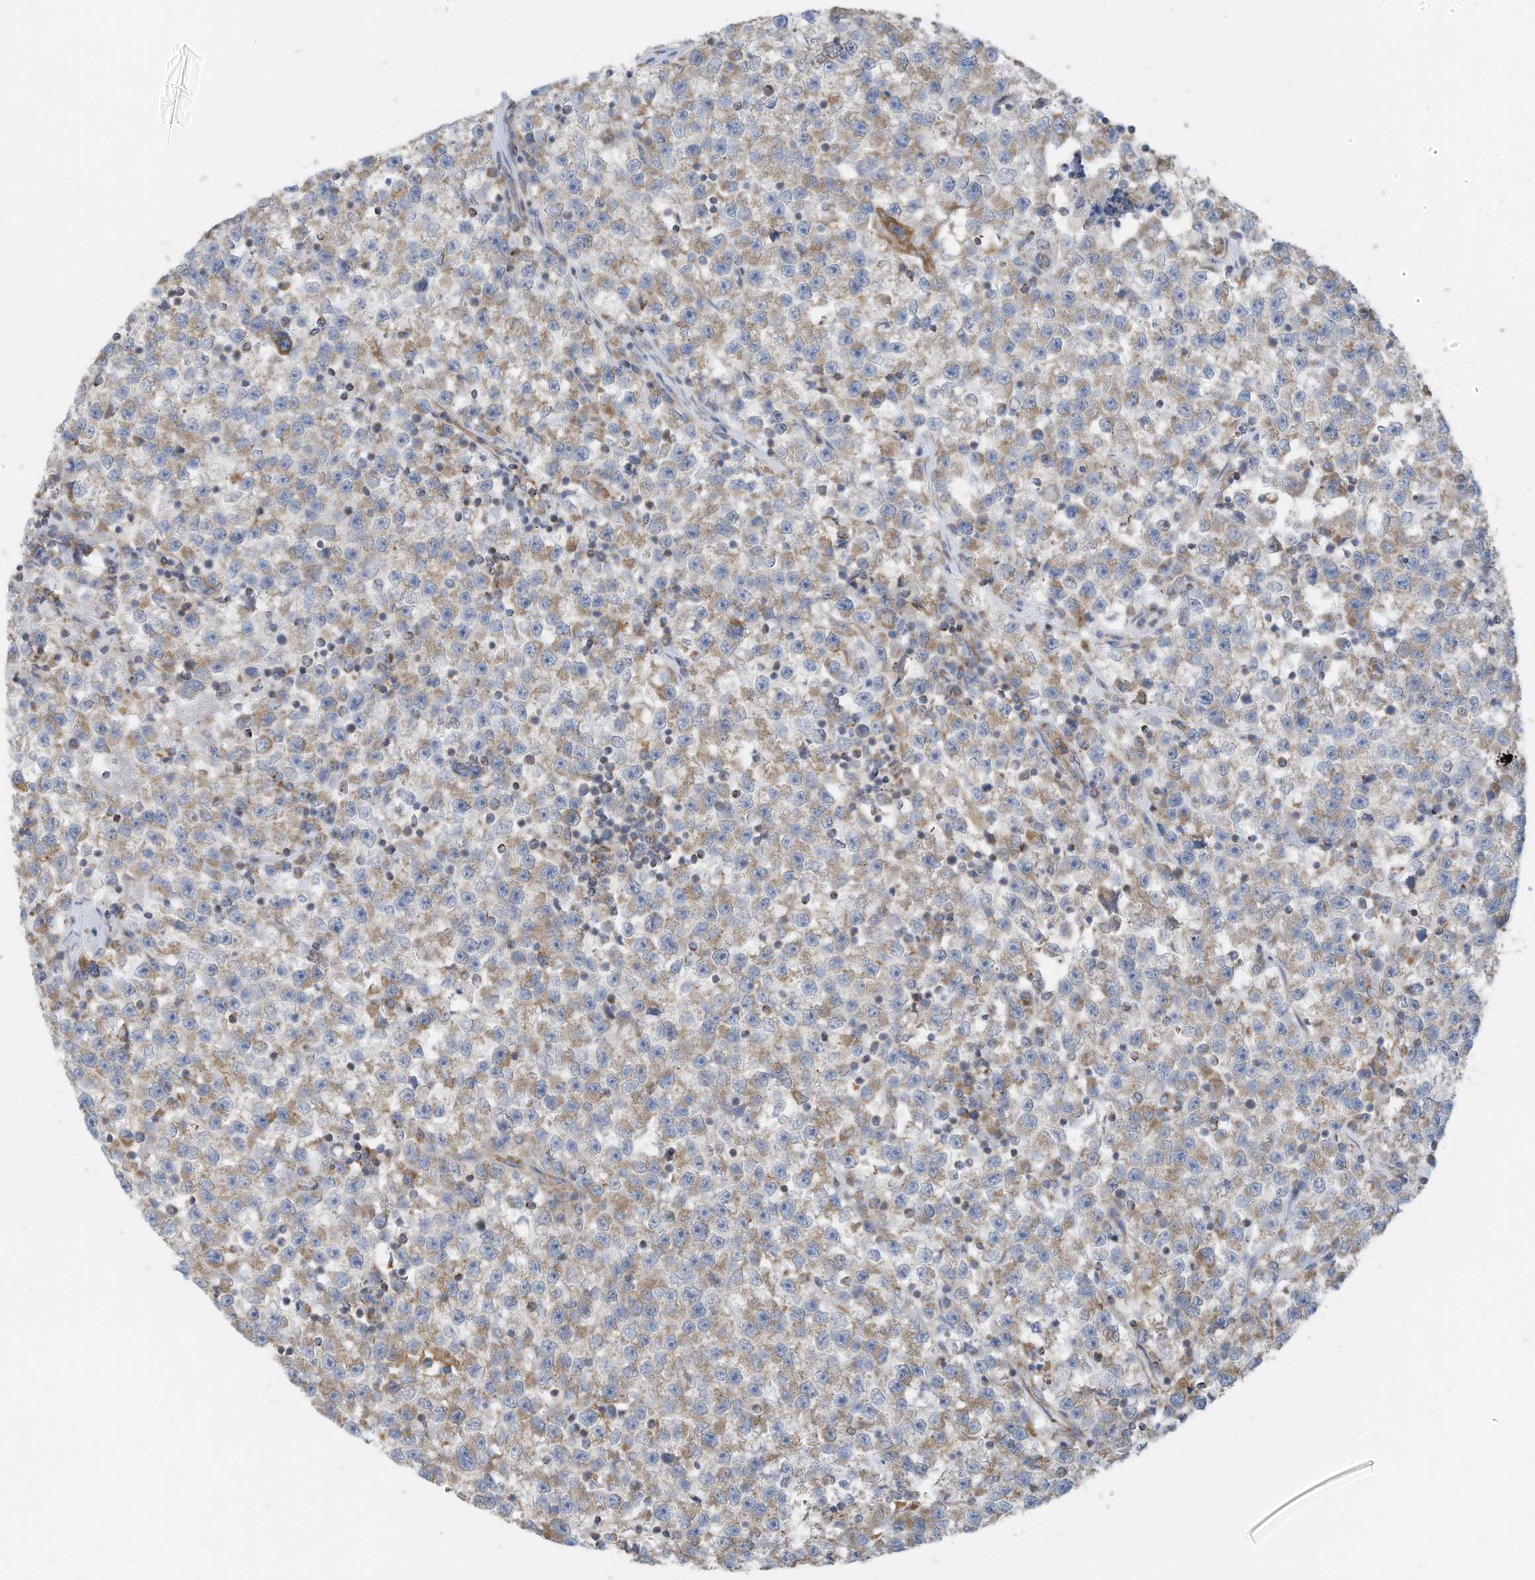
{"staining": {"intensity": "weak", "quantity": "25%-75%", "location": "cytoplasmic/membranous"}, "tissue": "testis cancer", "cell_type": "Tumor cells", "image_type": "cancer", "snomed": [{"axis": "morphology", "description": "Seminoma, NOS"}, {"axis": "topography", "description": "Testis"}], "caption": "DAB (3,3'-diaminobenzidine) immunohistochemical staining of human testis seminoma exhibits weak cytoplasmic/membranous protein staining in about 25%-75% of tumor cells. Using DAB (3,3'-diaminobenzidine) (brown) and hematoxylin (blue) stains, captured at high magnification using brightfield microscopy.", "gene": "EOMES", "patient": {"sex": "male", "age": 22}}